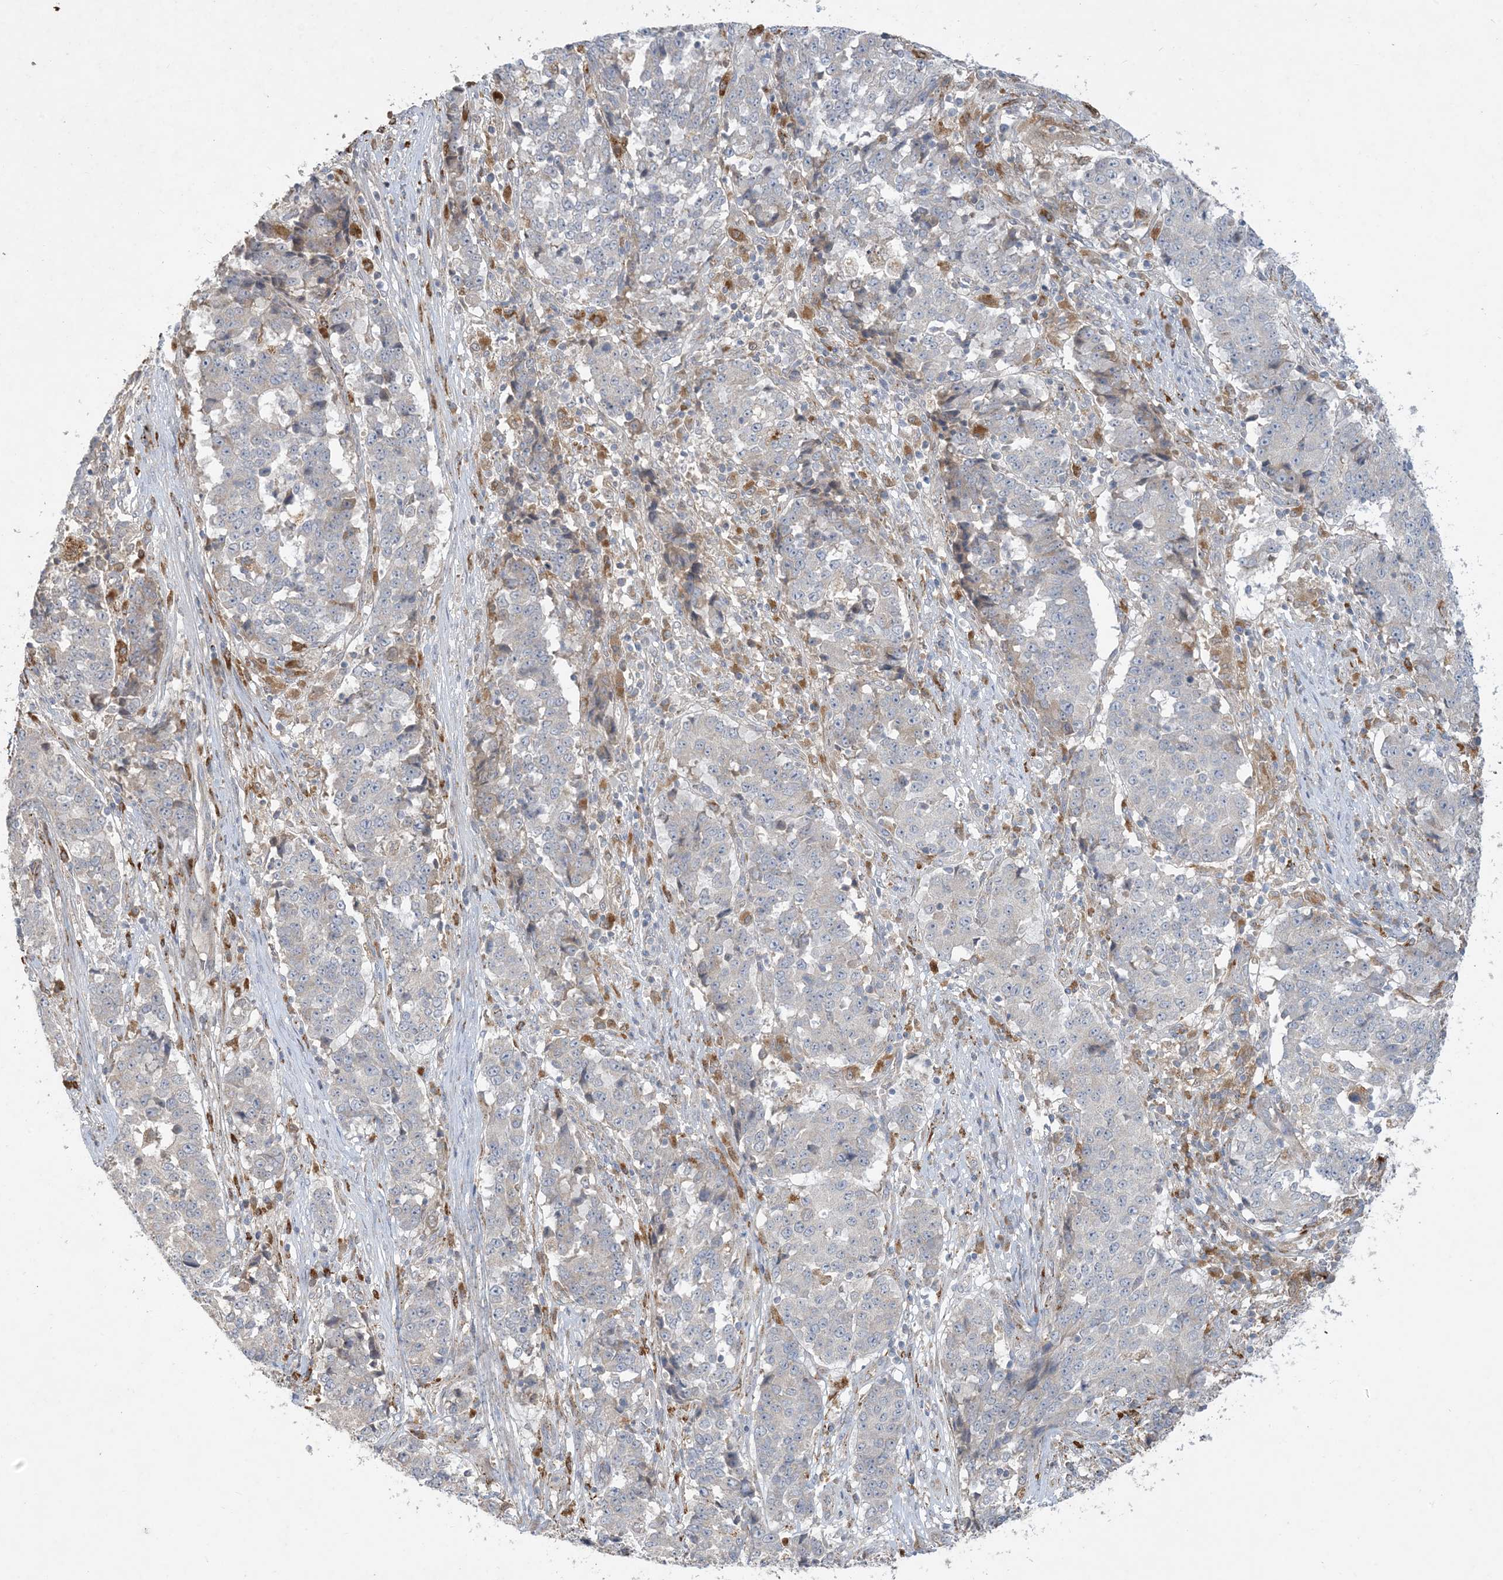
{"staining": {"intensity": "negative", "quantity": "none", "location": "none"}, "tissue": "stomach cancer", "cell_type": "Tumor cells", "image_type": "cancer", "snomed": [{"axis": "morphology", "description": "Adenocarcinoma, NOS"}, {"axis": "topography", "description": "Stomach"}], "caption": "Stomach adenocarcinoma was stained to show a protein in brown. There is no significant positivity in tumor cells.", "gene": "MRPS18A", "patient": {"sex": "male", "age": 59}}